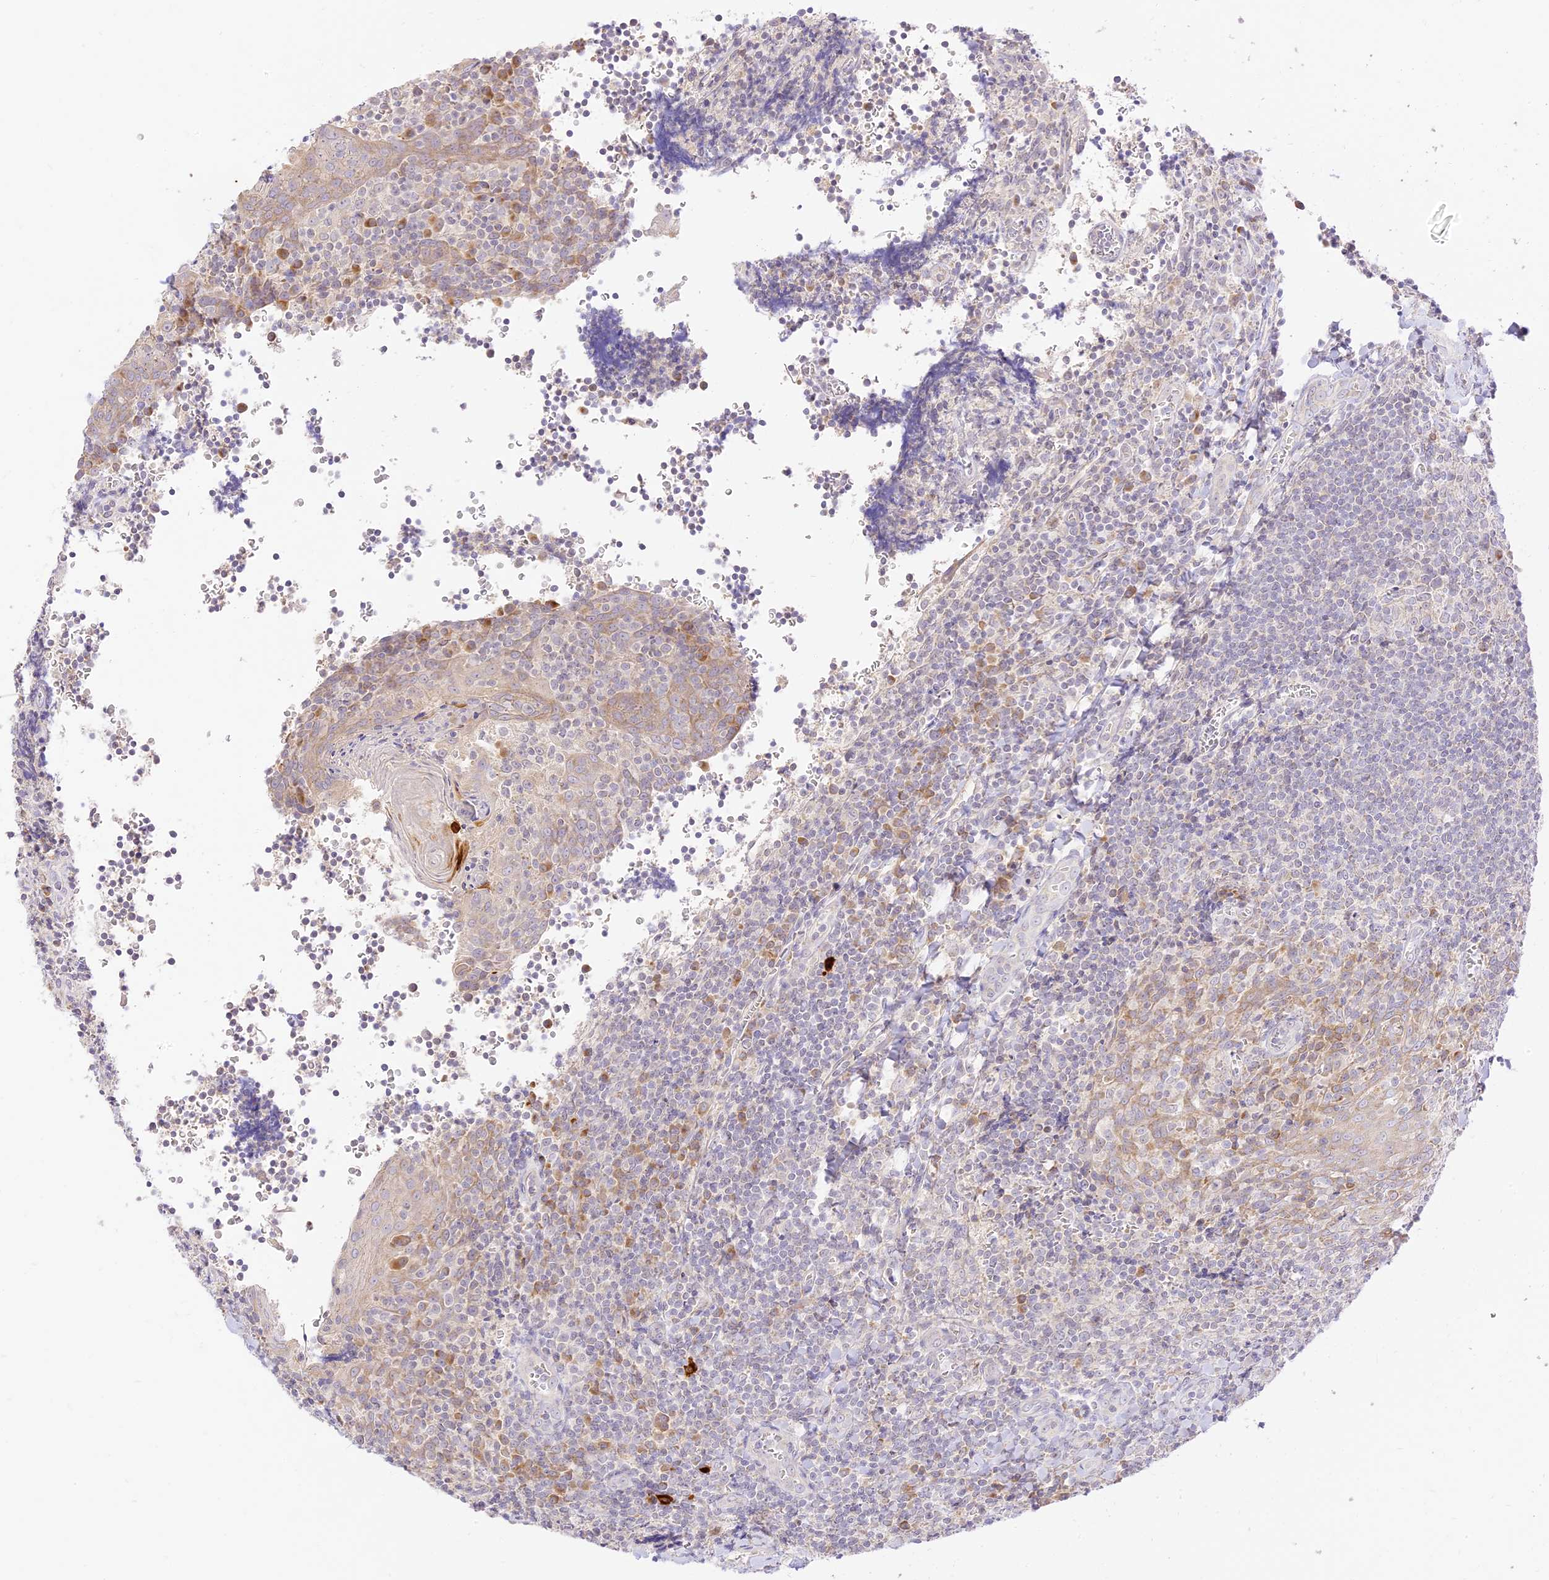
{"staining": {"intensity": "weak", "quantity": "25%-75%", "location": "cytoplasmic/membranous"}, "tissue": "tonsil", "cell_type": "Germinal center cells", "image_type": "normal", "snomed": [{"axis": "morphology", "description": "Normal tissue, NOS"}, {"axis": "topography", "description": "Tonsil"}], "caption": "This image reveals normal tonsil stained with immunohistochemistry to label a protein in brown. The cytoplasmic/membranous of germinal center cells show weak positivity for the protein. Nuclei are counter-stained blue.", "gene": "LRRC15", "patient": {"sex": "male", "age": 27}}